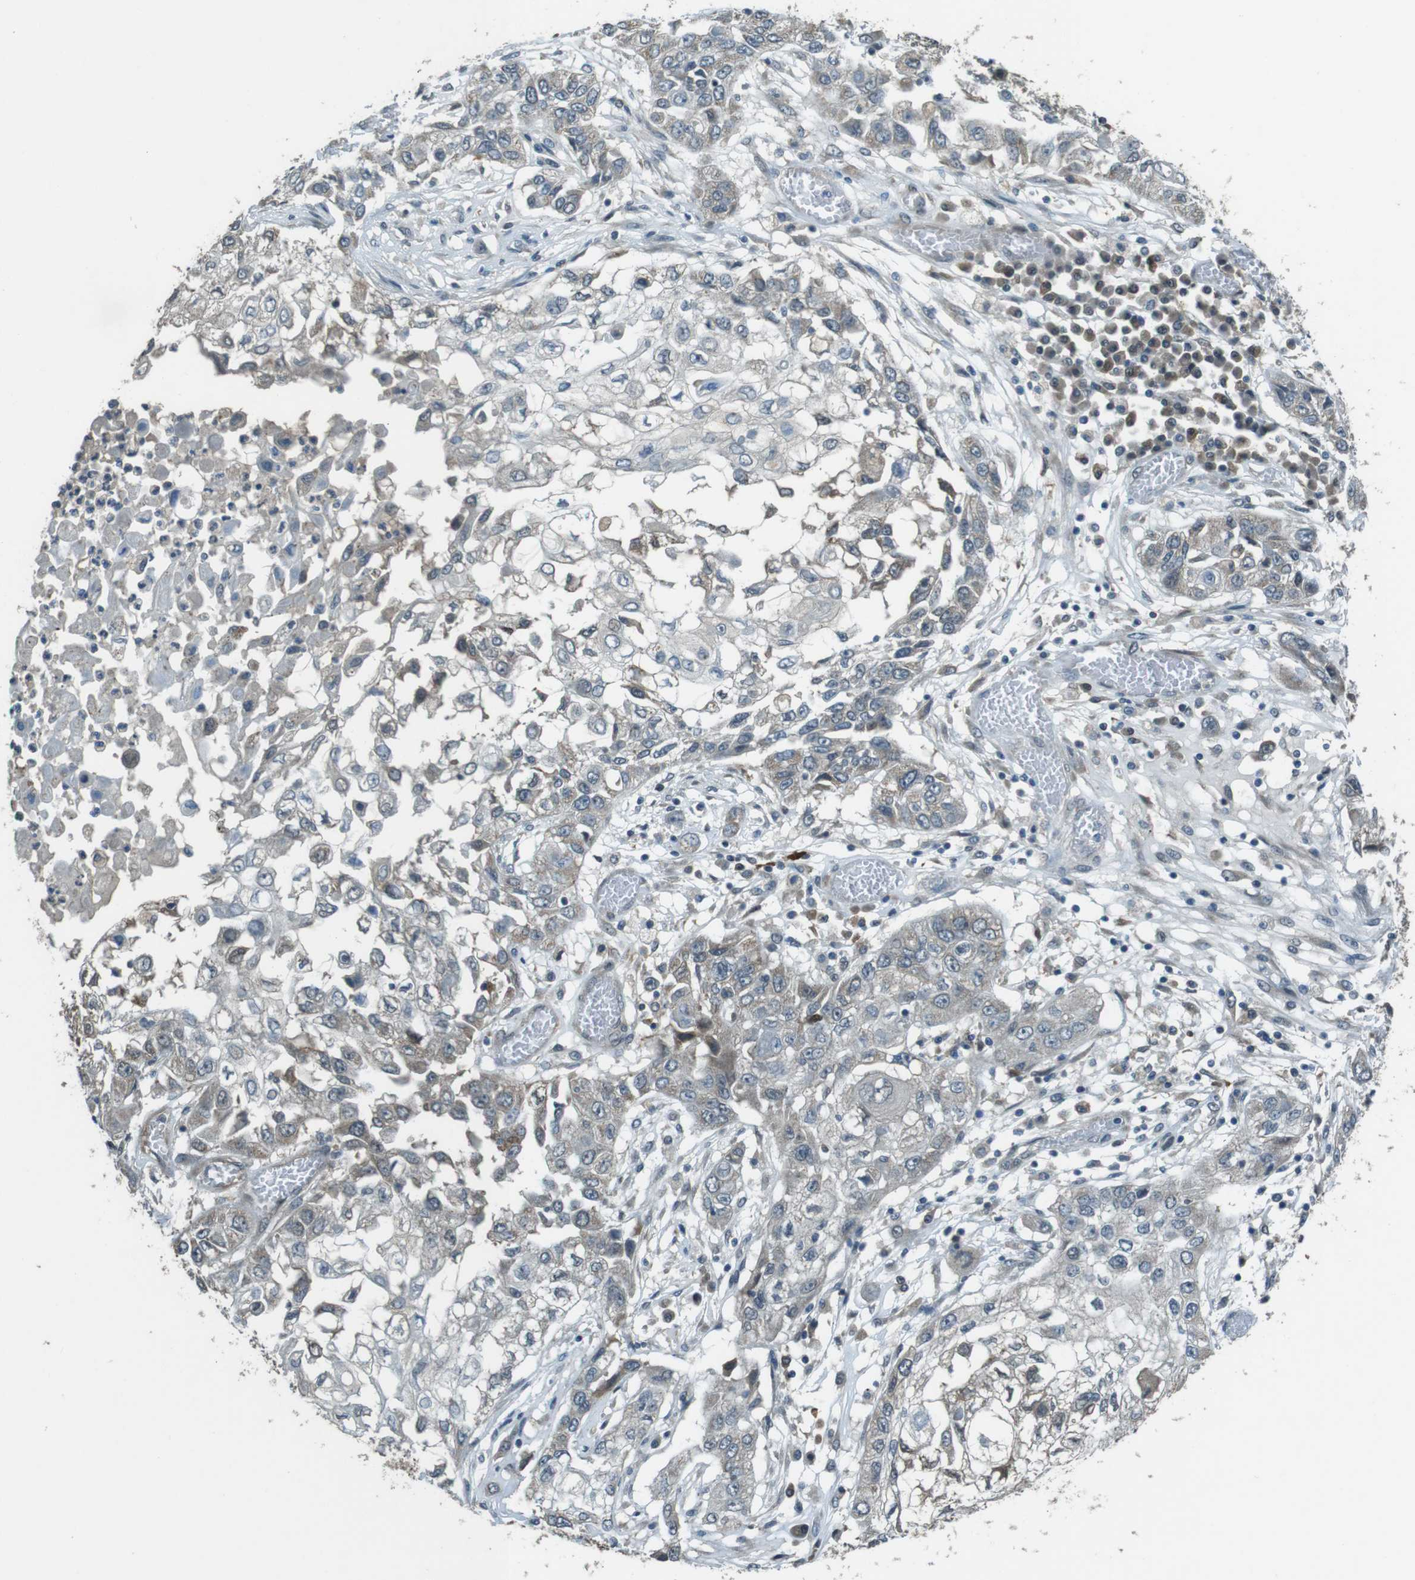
{"staining": {"intensity": "weak", "quantity": "<25%", "location": "cytoplasmic/membranous"}, "tissue": "lung cancer", "cell_type": "Tumor cells", "image_type": "cancer", "snomed": [{"axis": "morphology", "description": "Squamous cell carcinoma, NOS"}, {"axis": "topography", "description": "Lung"}], "caption": "Lung squamous cell carcinoma was stained to show a protein in brown. There is no significant expression in tumor cells.", "gene": "MFAP3", "patient": {"sex": "male", "age": 71}}